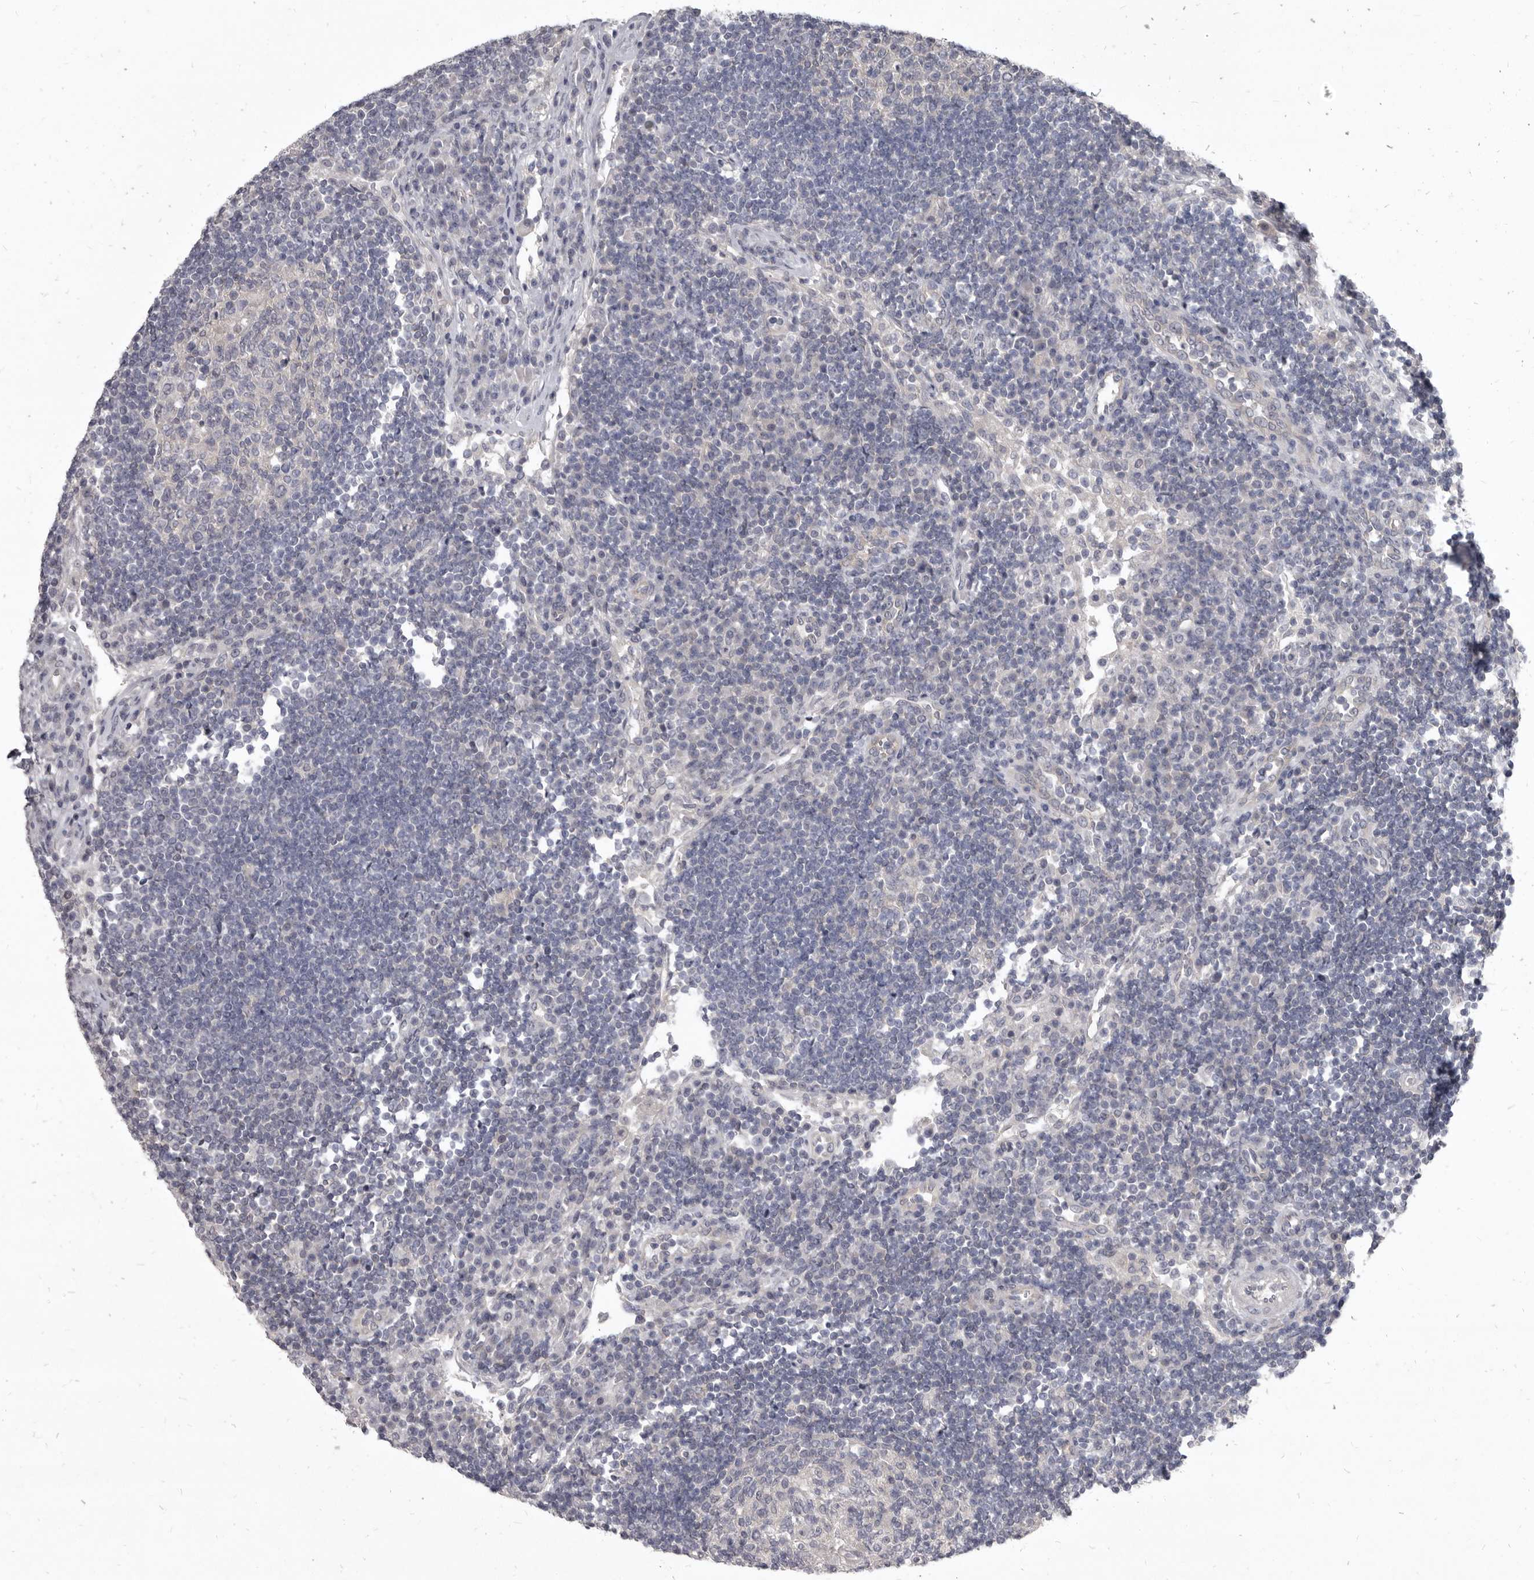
{"staining": {"intensity": "negative", "quantity": "none", "location": "none"}, "tissue": "lymph node", "cell_type": "Germinal center cells", "image_type": "normal", "snomed": [{"axis": "morphology", "description": "Normal tissue, NOS"}, {"axis": "topography", "description": "Lymph node"}], "caption": "Image shows no significant protein expression in germinal center cells of benign lymph node.", "gene": "GSK3B", "patient": {"sex": "female", "age": 53}}